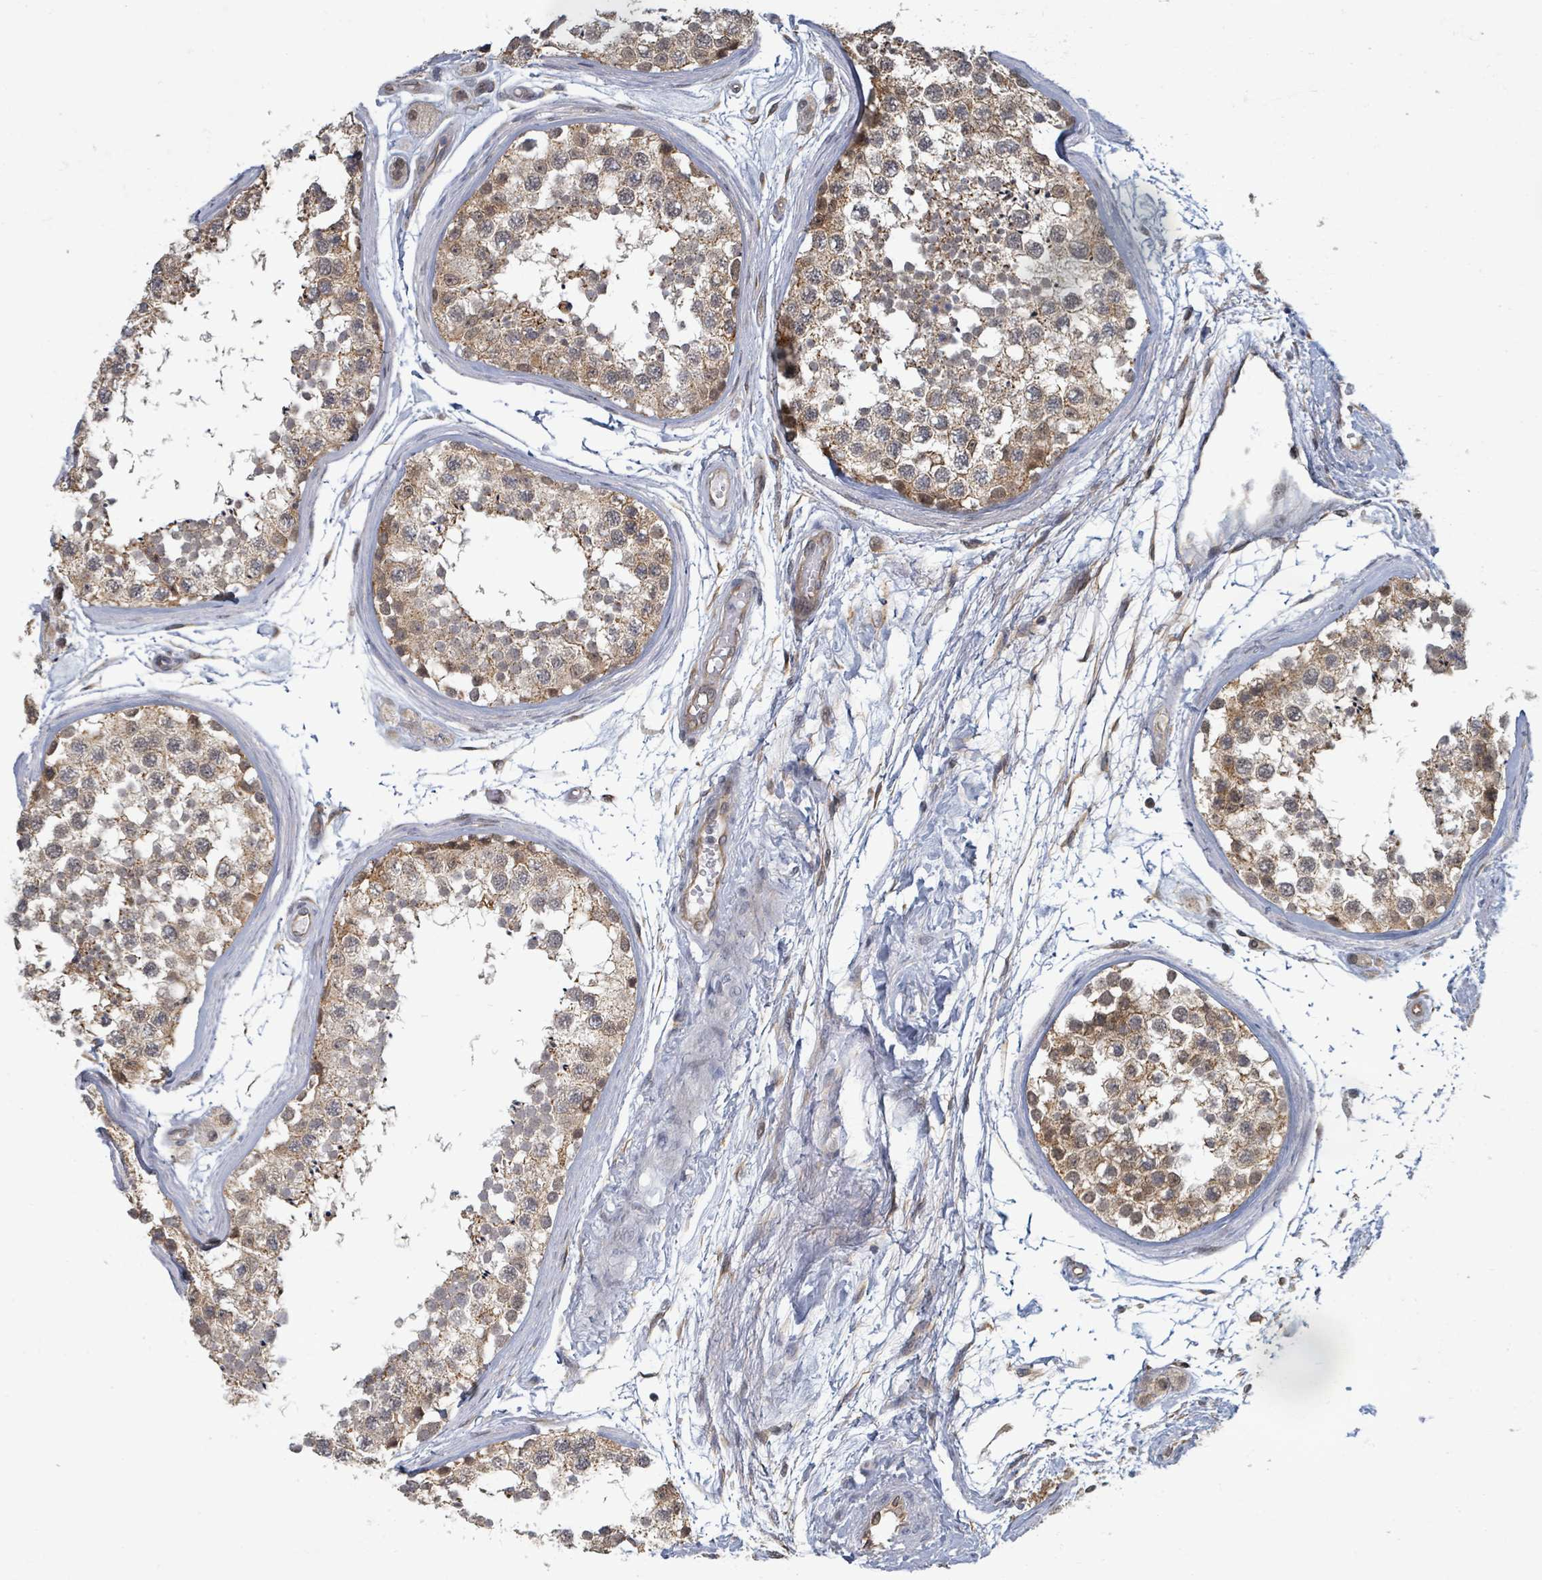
{"staining": {"intensity": "moderate", "quantity": ">75%", "location": "cytoplasmic/membranous,nuclear"}, "tissue": "testis", "cell_type": "Cells in seminiferous ducts", "image_type": "normal", "snomed": [{"axis": "morphology", "description": "Normal tissue, NOS"}, {"axis": "topography", "description": "Testis"}], "caption": "High-magnification brightfield microscopy of unremarkable testis stained with DAB (brown) and counterstained with hematoxylin (blue). cells in seminiferous ducts exhibit moderate cytoplasmic/membranous,nuclear expression is seen in about>75% of cells.", "gene": "INTS15", "patient": {"sex": "male", "age": 56}}